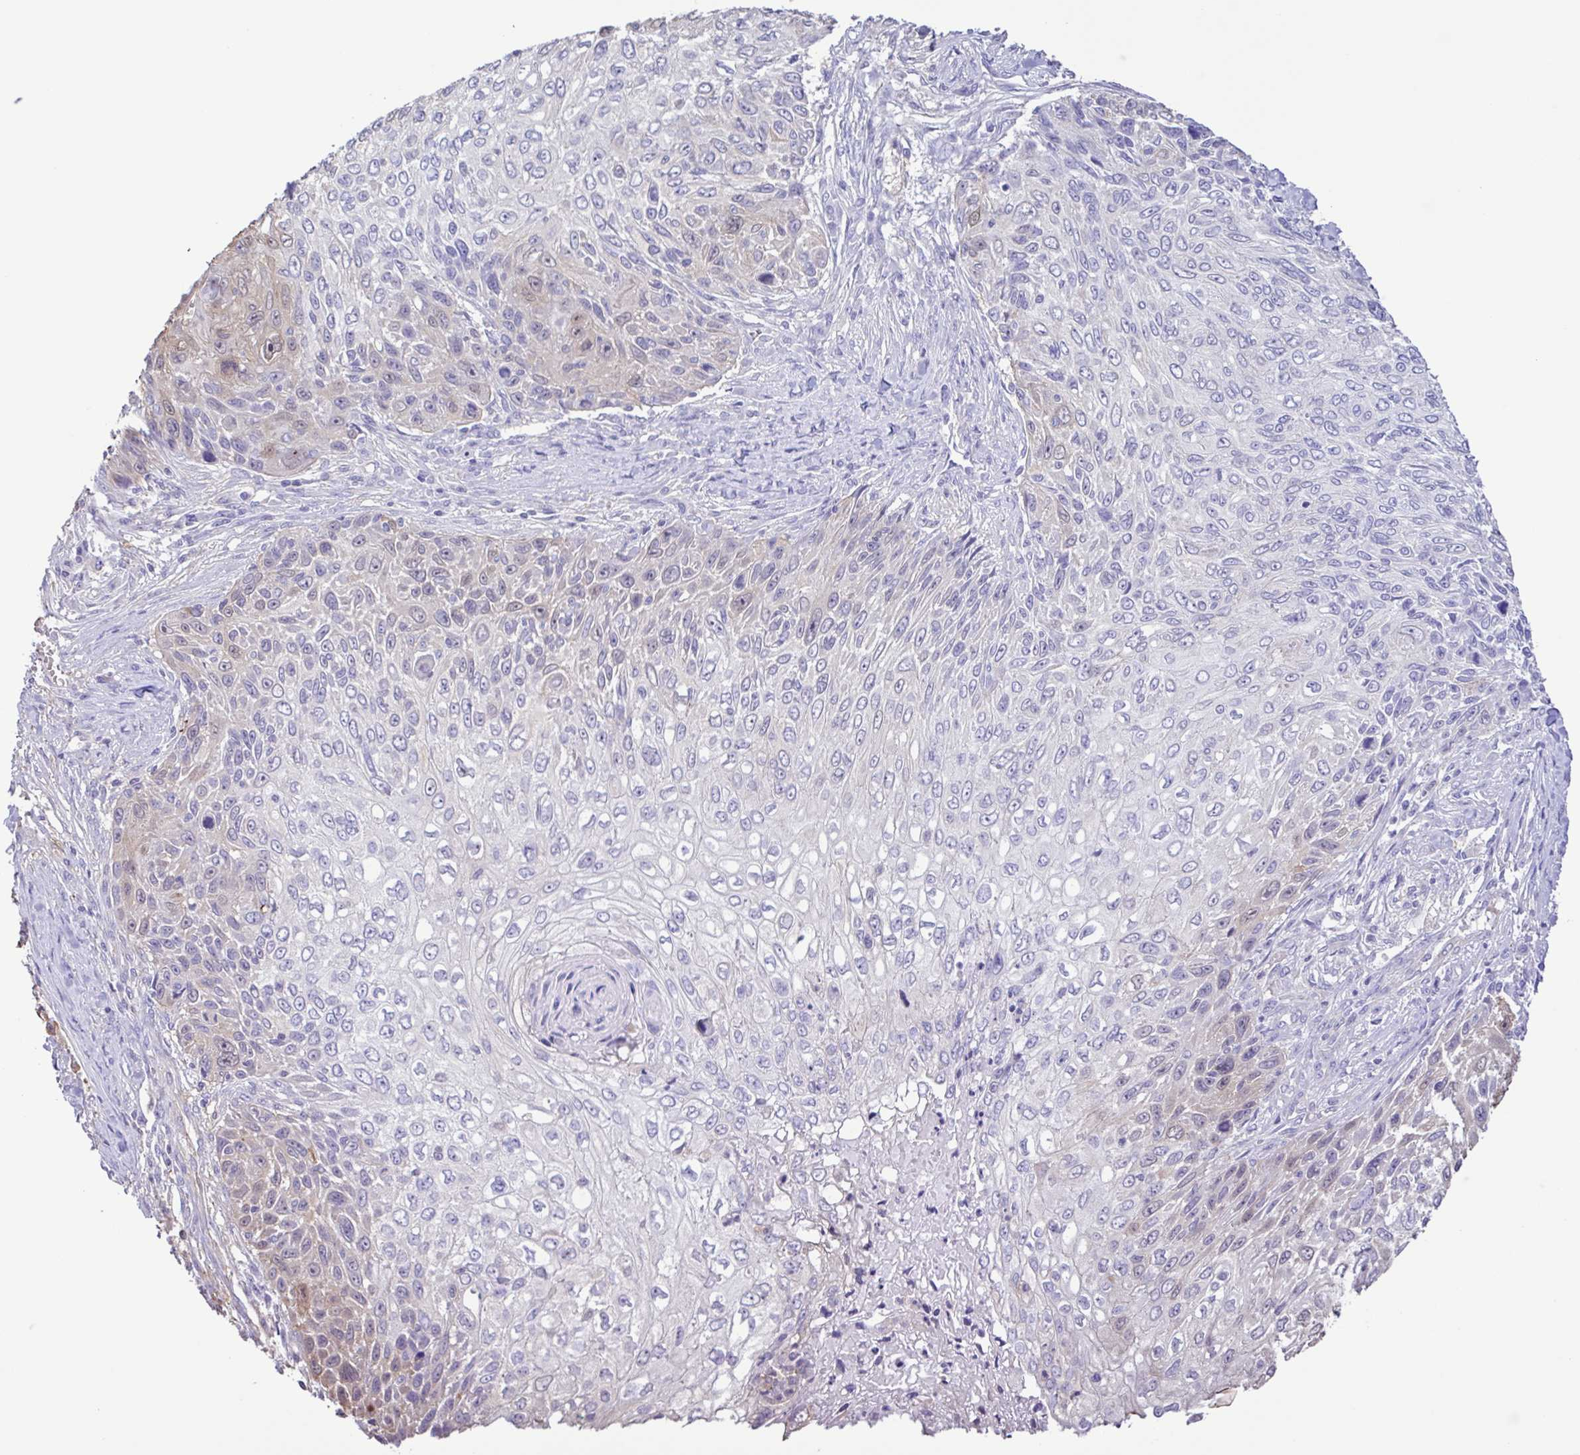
{"staining": {"intensity": "negative", "quantity": "none", "location": "none"}, "tissue": "skin cancer", "cell_type": "Tumor cells", "image_type": "cancer", "snomed": [{"axis": "morphology", "description": "Squamous cell carcinoma, NOS"}, {"axis": "topography", "description": "Skin"}], "caption": "Tumor cells show no significant expression in skin squamous cell carcinoma.", "gene": "CYP17A1", "patient": {"sex": "male", "age": 92}}